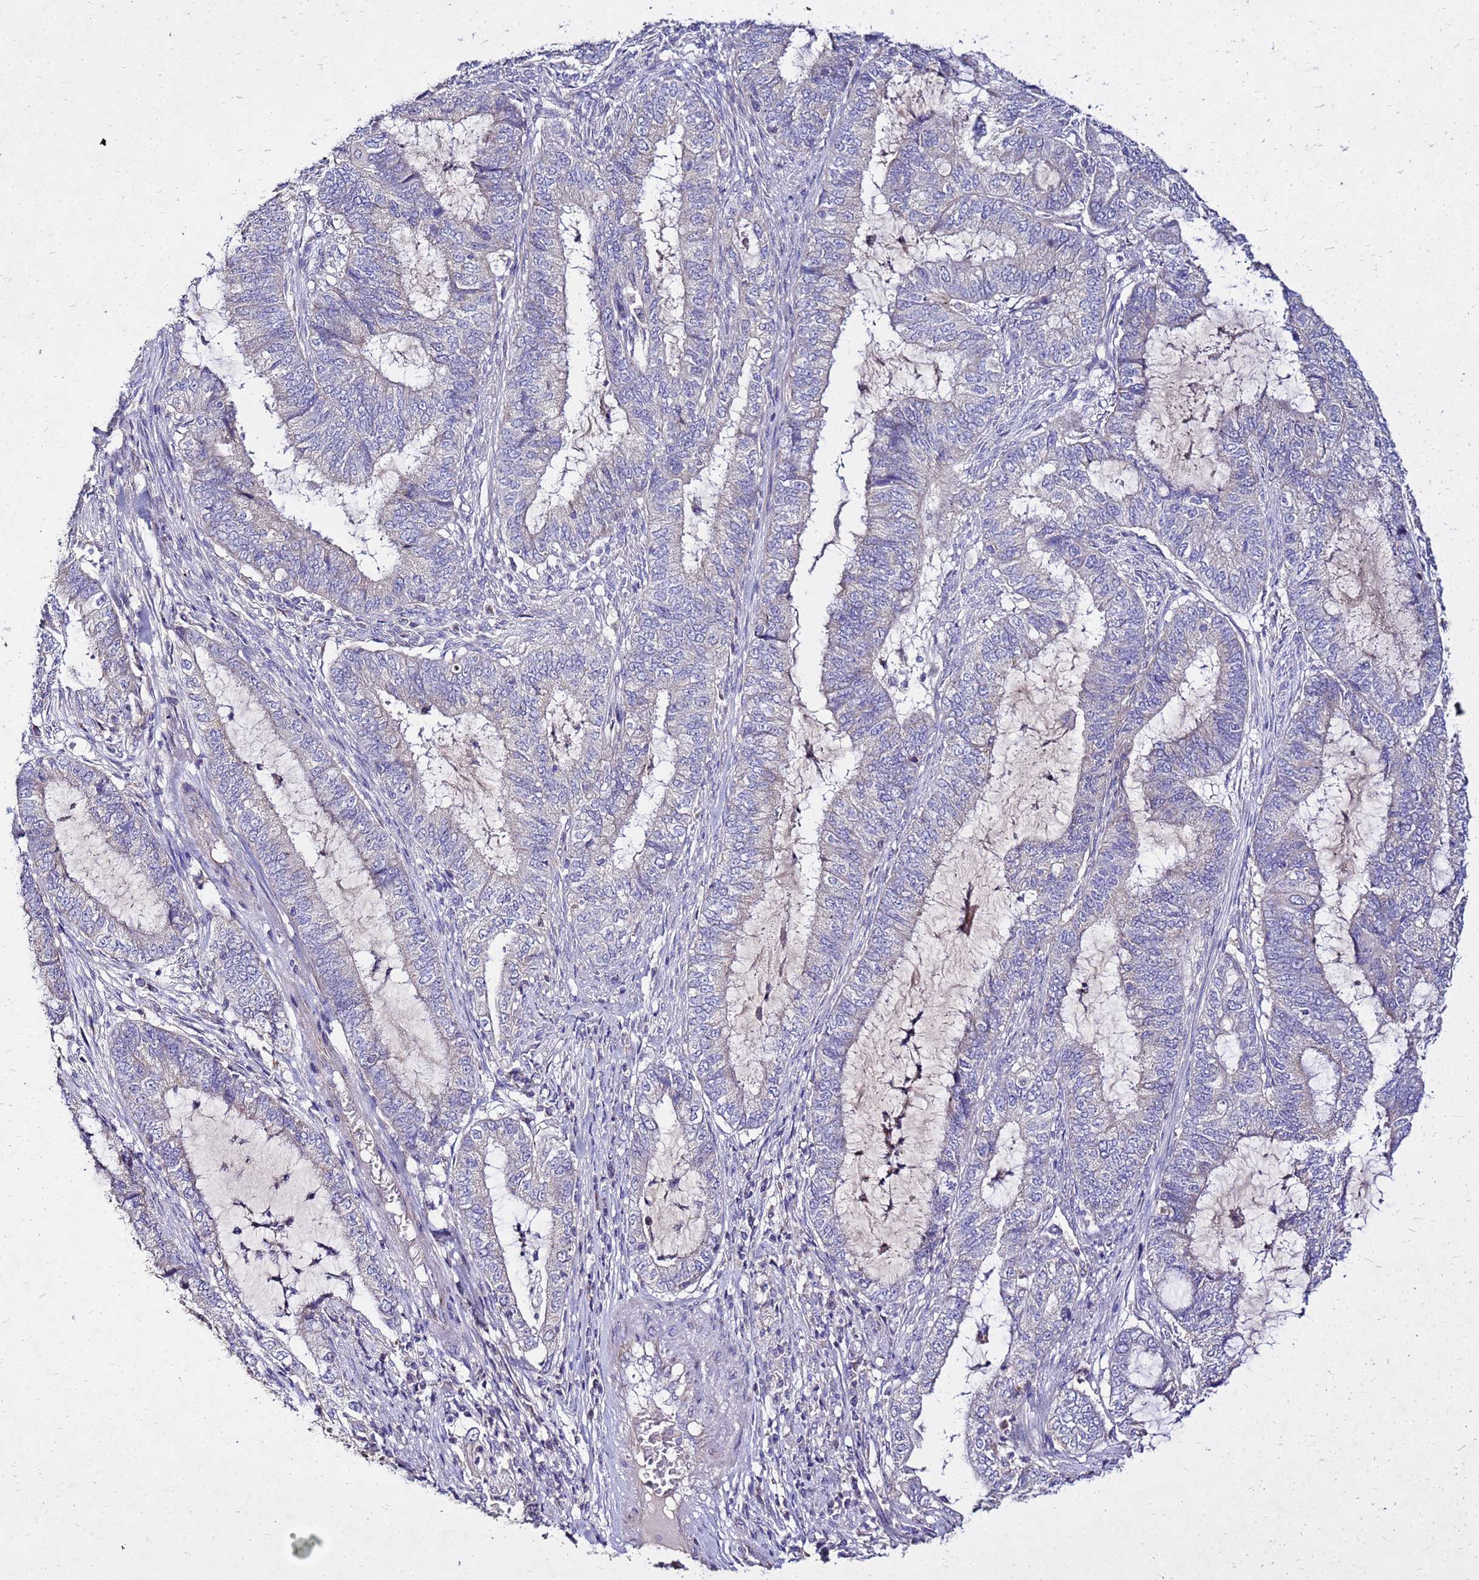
{"staining": {"intensity": "negative", "quantity": "none", "location": "none"}, "tissue": "endometrial cancer", "cell_type": "Tumor cells", "image_type": "cancer", "snomed": [{"axis": "morphology", "description": "Adenocarcinoma, NOS"}, {"axis": "topography", "description": "Endometrium"}], "caption": "Protein analysis of endometrial adenocarcinoma demonstrates no significant expression in tumor cells.", "gene": "COX14", "patient": {"sex": "female", "age": 51}}